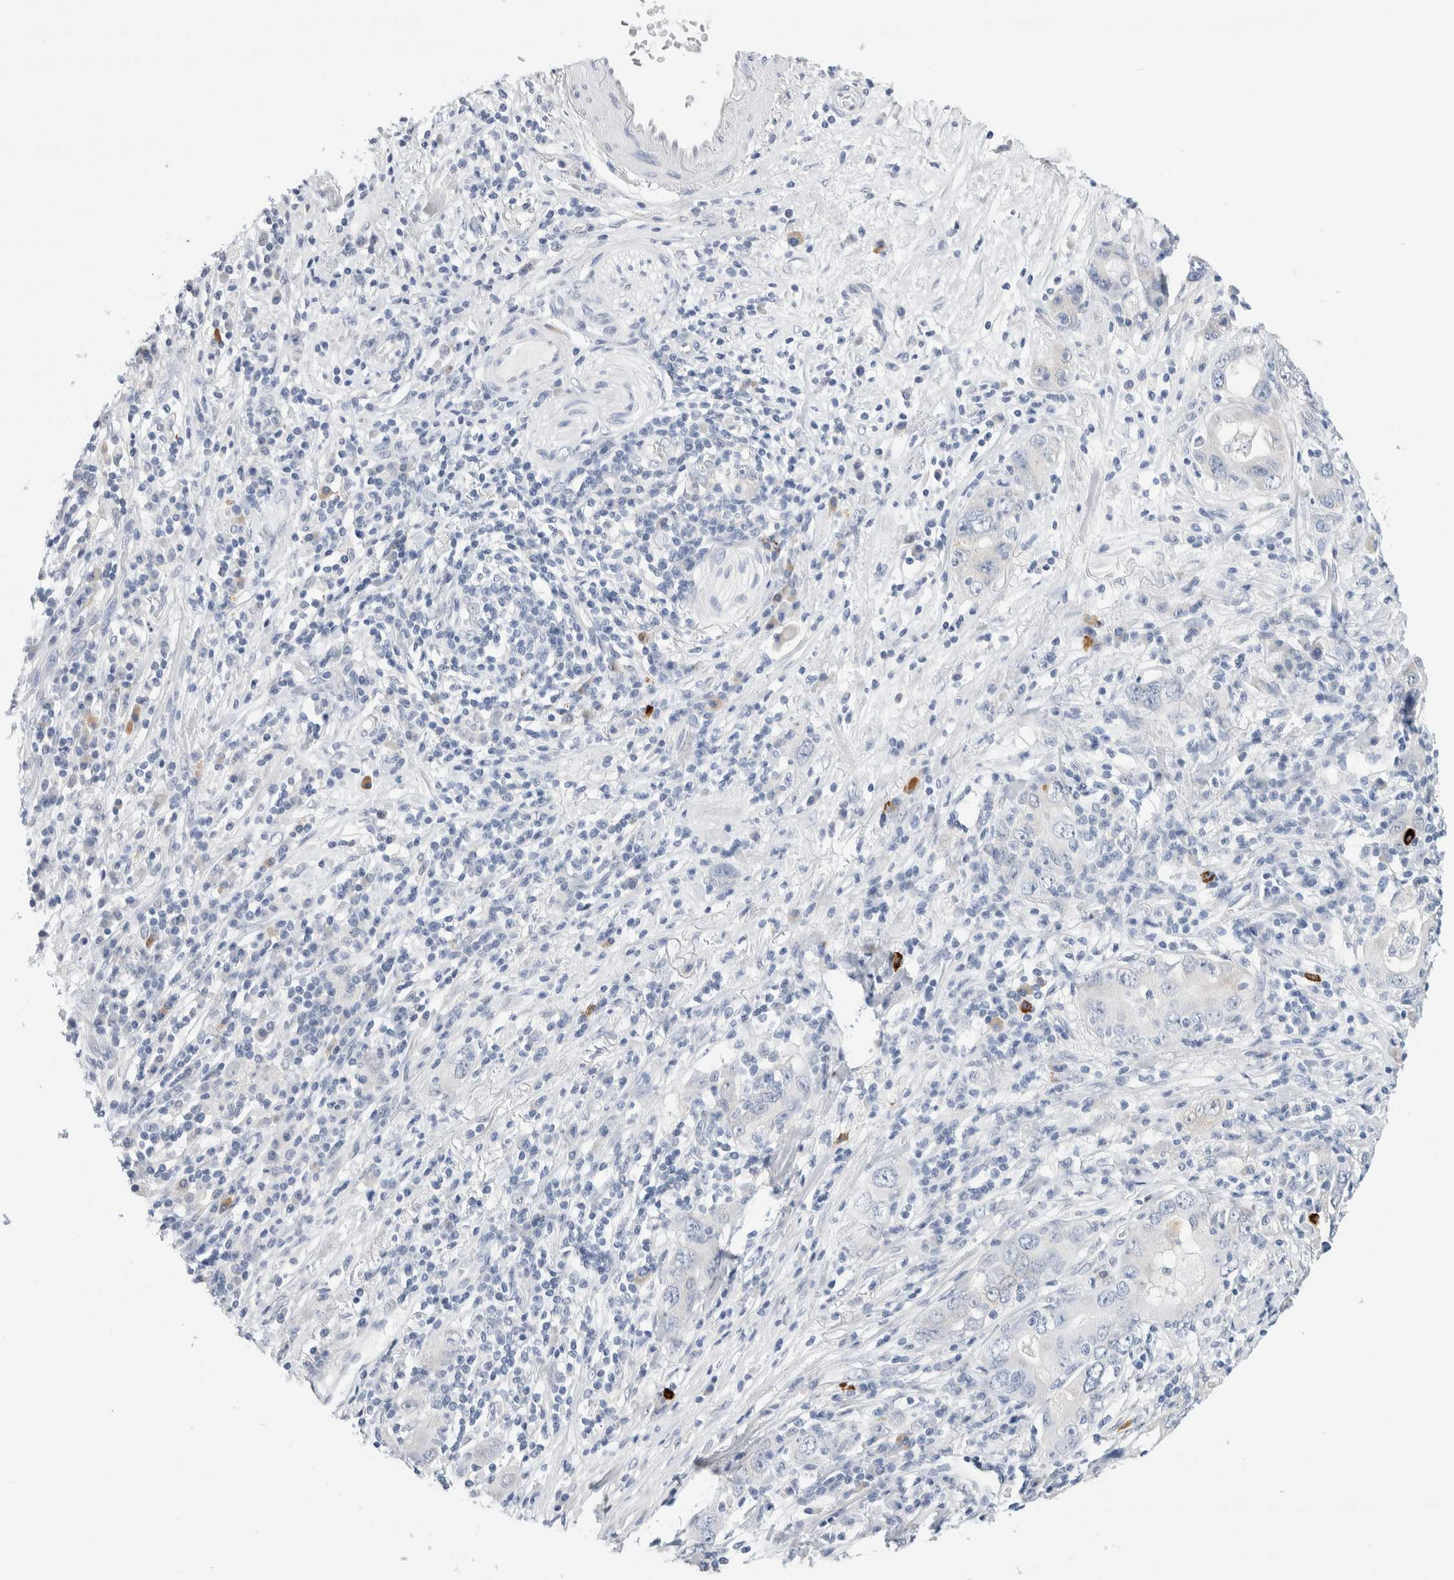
{"staining": {"intensity": "negative", "quantity": "none", "location": "none"}, "tissue": "stomach cancer", "cell_type": "Tumor cells", "image_type": "cancer", "snomed": [{"axis": "morphology", "description": "Adenocarcinoma, NOS"}, {"axis": "topography", "description": "Stomach, lower"}], "caption": "Tumor cells are negative for brown protein staining in adenocarcinoma (stomach).", "gene": "SLC22A12", "patient": {"sex": "female", "age": 93}}